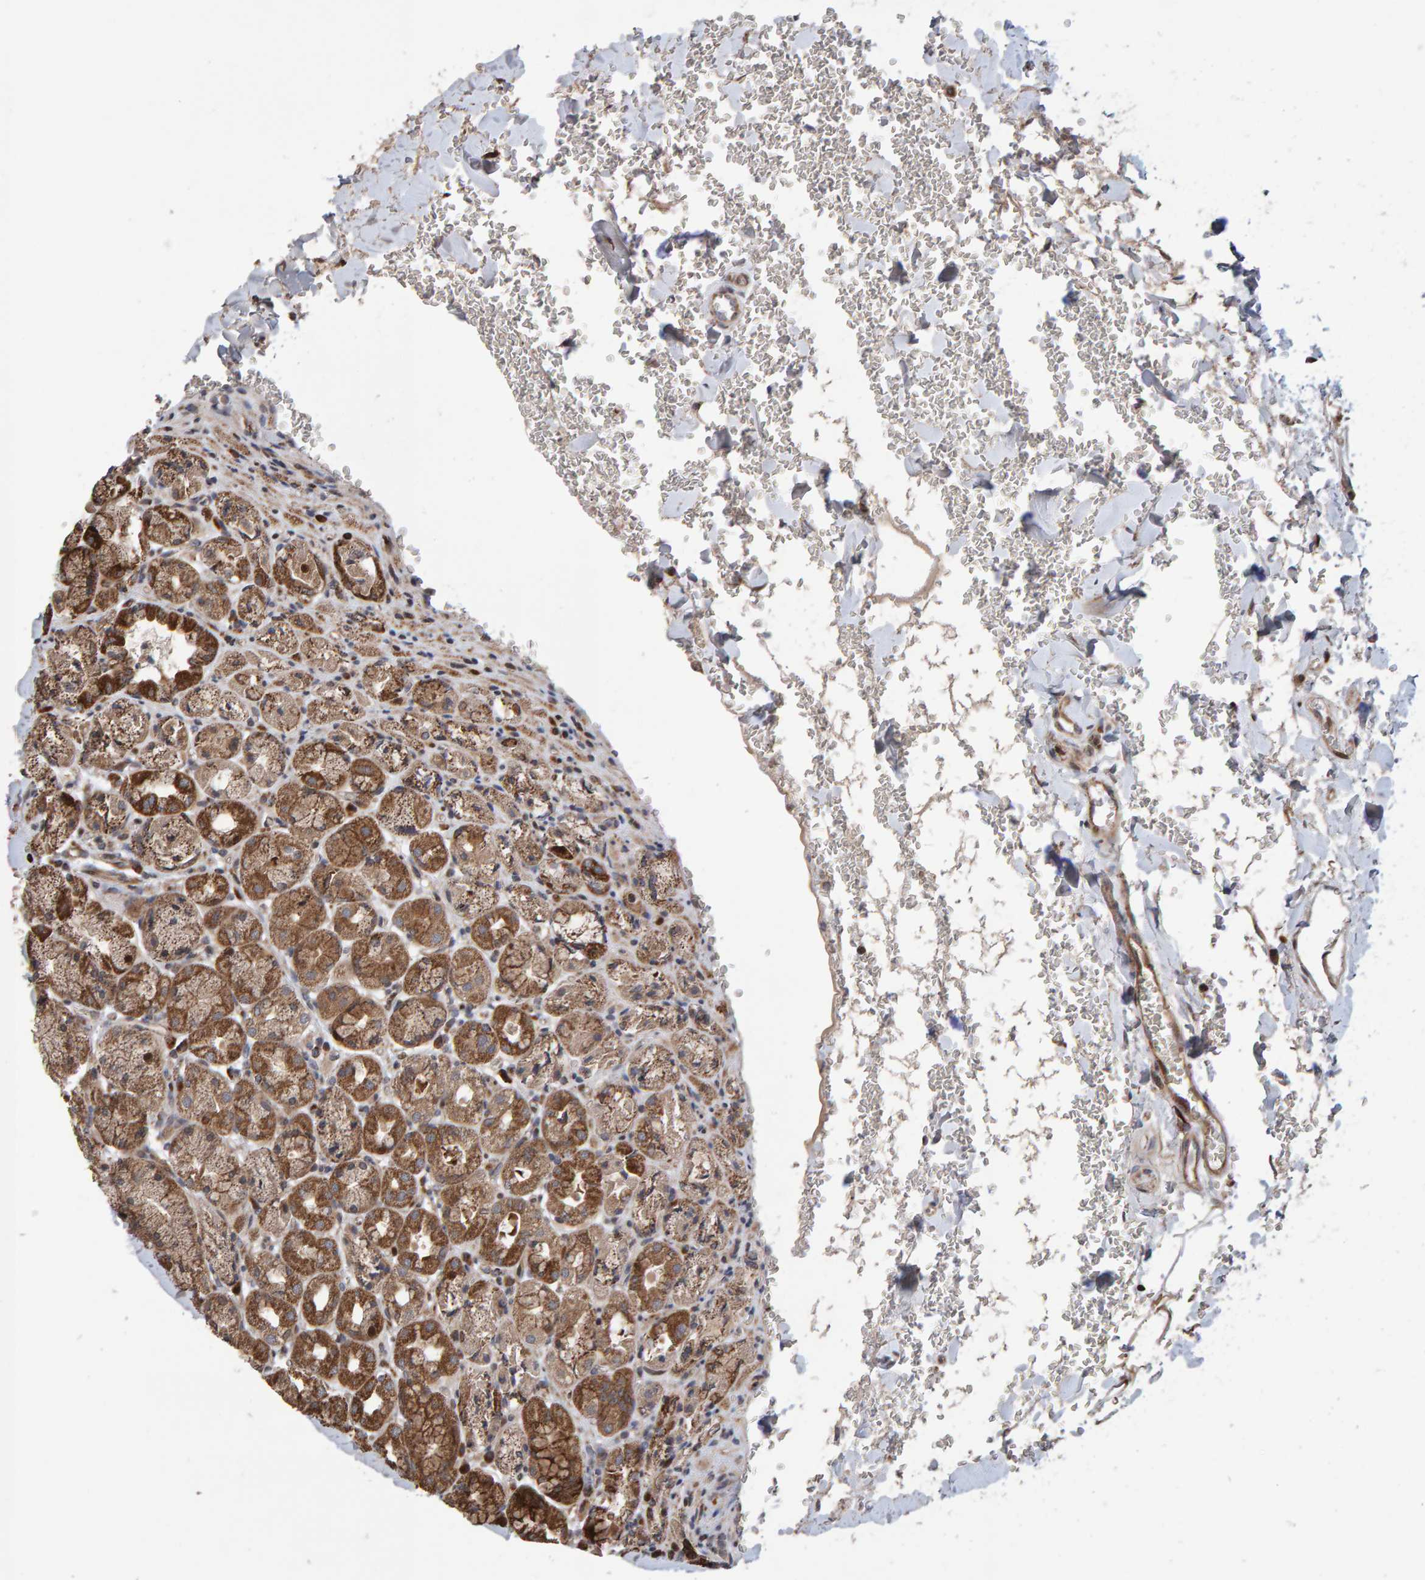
{"staining": {"intensity": "moderate", "quantity": ">75%", "location": "cytoplasmic/membranous"}, "tissue": "stomach", "cell_type": "Glandular cells", "image_type": "normal", "snomed": [{"axis": "morphology", "description": "Normal tissue, NOS"}, {"axis": "topography", "description": "Stomach"}], "caption": "Human stomach stained with a brown dye reveals moderate cytoplasmic/membranous positive staining in about >75% of glandular cells.", "gene": "PECR", "patient": {"sex": "male", "age": 42}}